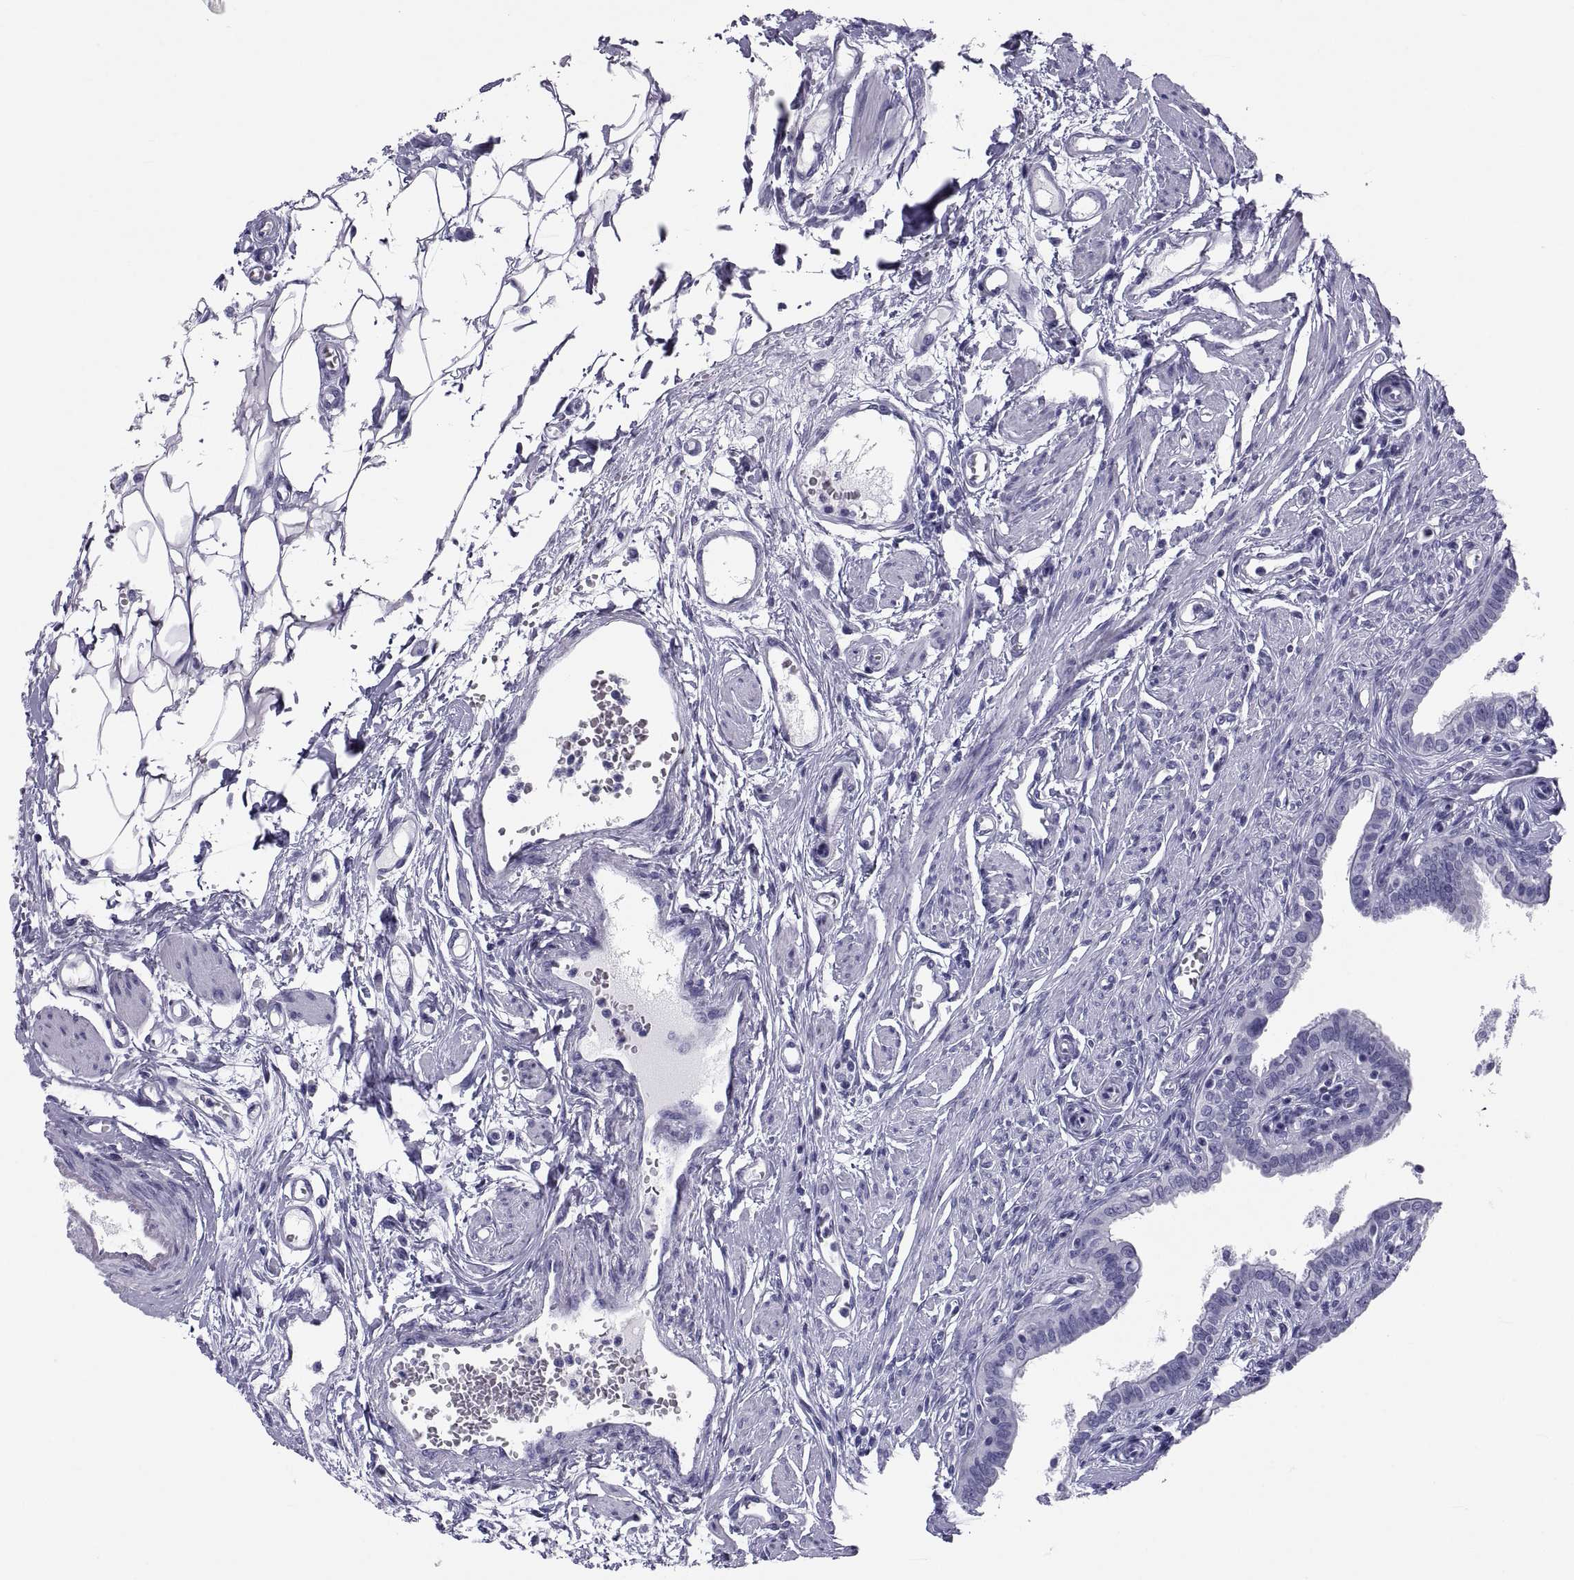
{"staining": {"intensity": "negative", "quantity": "none", "location": "none"}, "tissue": "fallopian tube", "cell_type": "Glandular cells", "image_type": "normal", "snomed": [{"axis": "morphology", "description": "Normal tissue, NOS"}, {"axis": "morphology", "description": "Carcinoma, endometroid"}, {"axis": "topography", "description": "Fallopian tube"}, {"axis": "topography", "description": "Ovary"}], "caption": "Immunohistochemistry histopathology image of benign fallopian tube stained for a protein (brown), which exhibits no positivity in glandular cells. (Immunohistochemistry (ihc), brightfield microscopy, high magnification).", "gene": "DEFB129", "patient": {"sex": "female", "age": 42}}